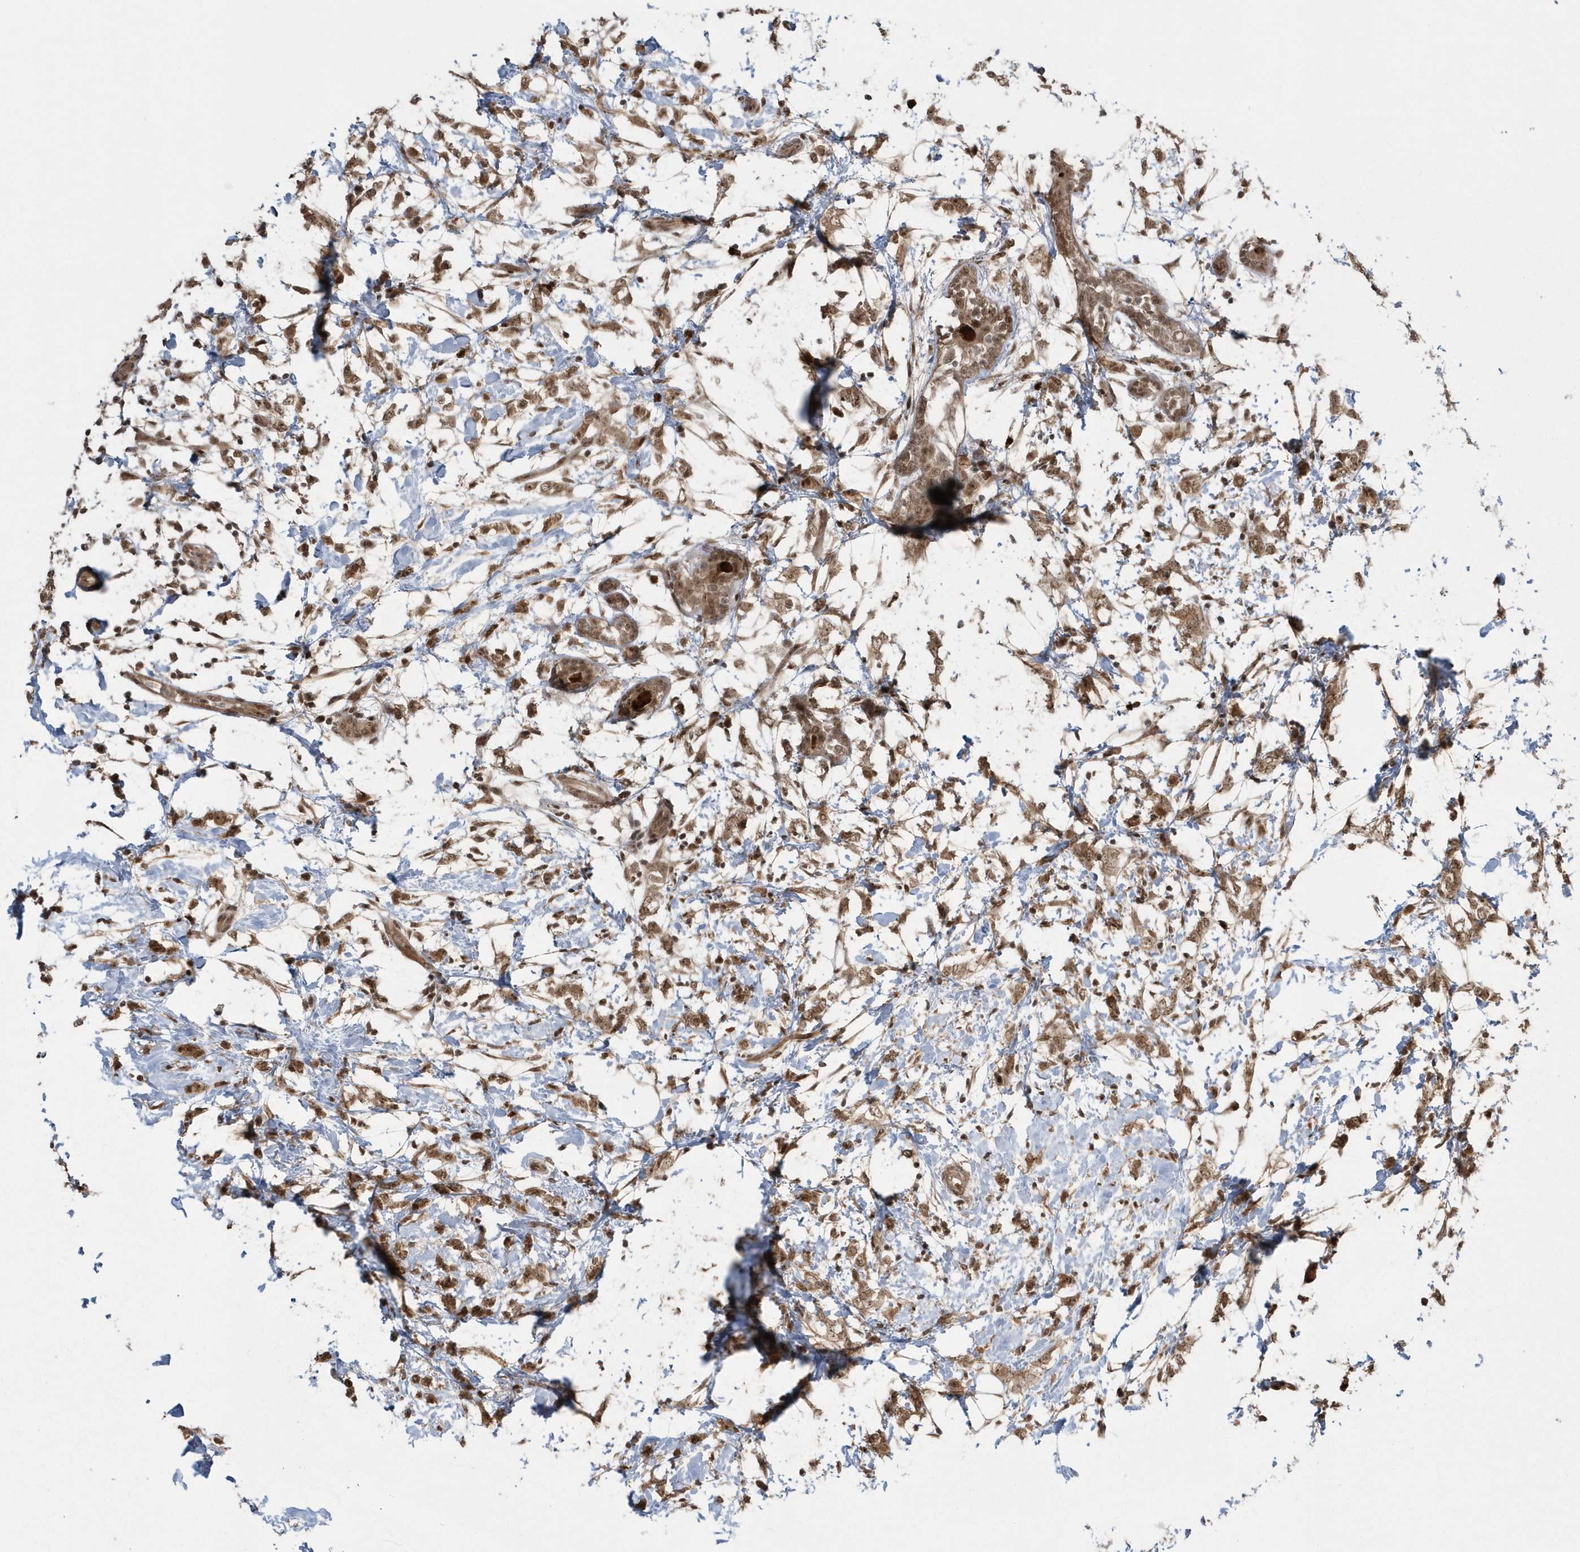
{"staining": {"intensity": "moderate", "quantity": ">75%", "location": "cytoplasmic/membranous,nuclear"}, "tissue": "breast cancer", "cell_type": "Tumor cells", "image_type": "cancer", "snomed": [{"axis": "morphology", "description": "Normal tissue, NOS"}, {"axis": "morphology", "description": "Lobular carcinoma"}, {"axis": "topography", "description": "Breast"}], "caption": "Human breast cancer (lobular carcinoma) stained for a protein (brown) shows moderate cytoplasmic/membranous and nuclear positive positivity in approximately >75% of tumor cells.", "gene": "EPB41L4A", "patient": {"sex": "female", "age": 47}}